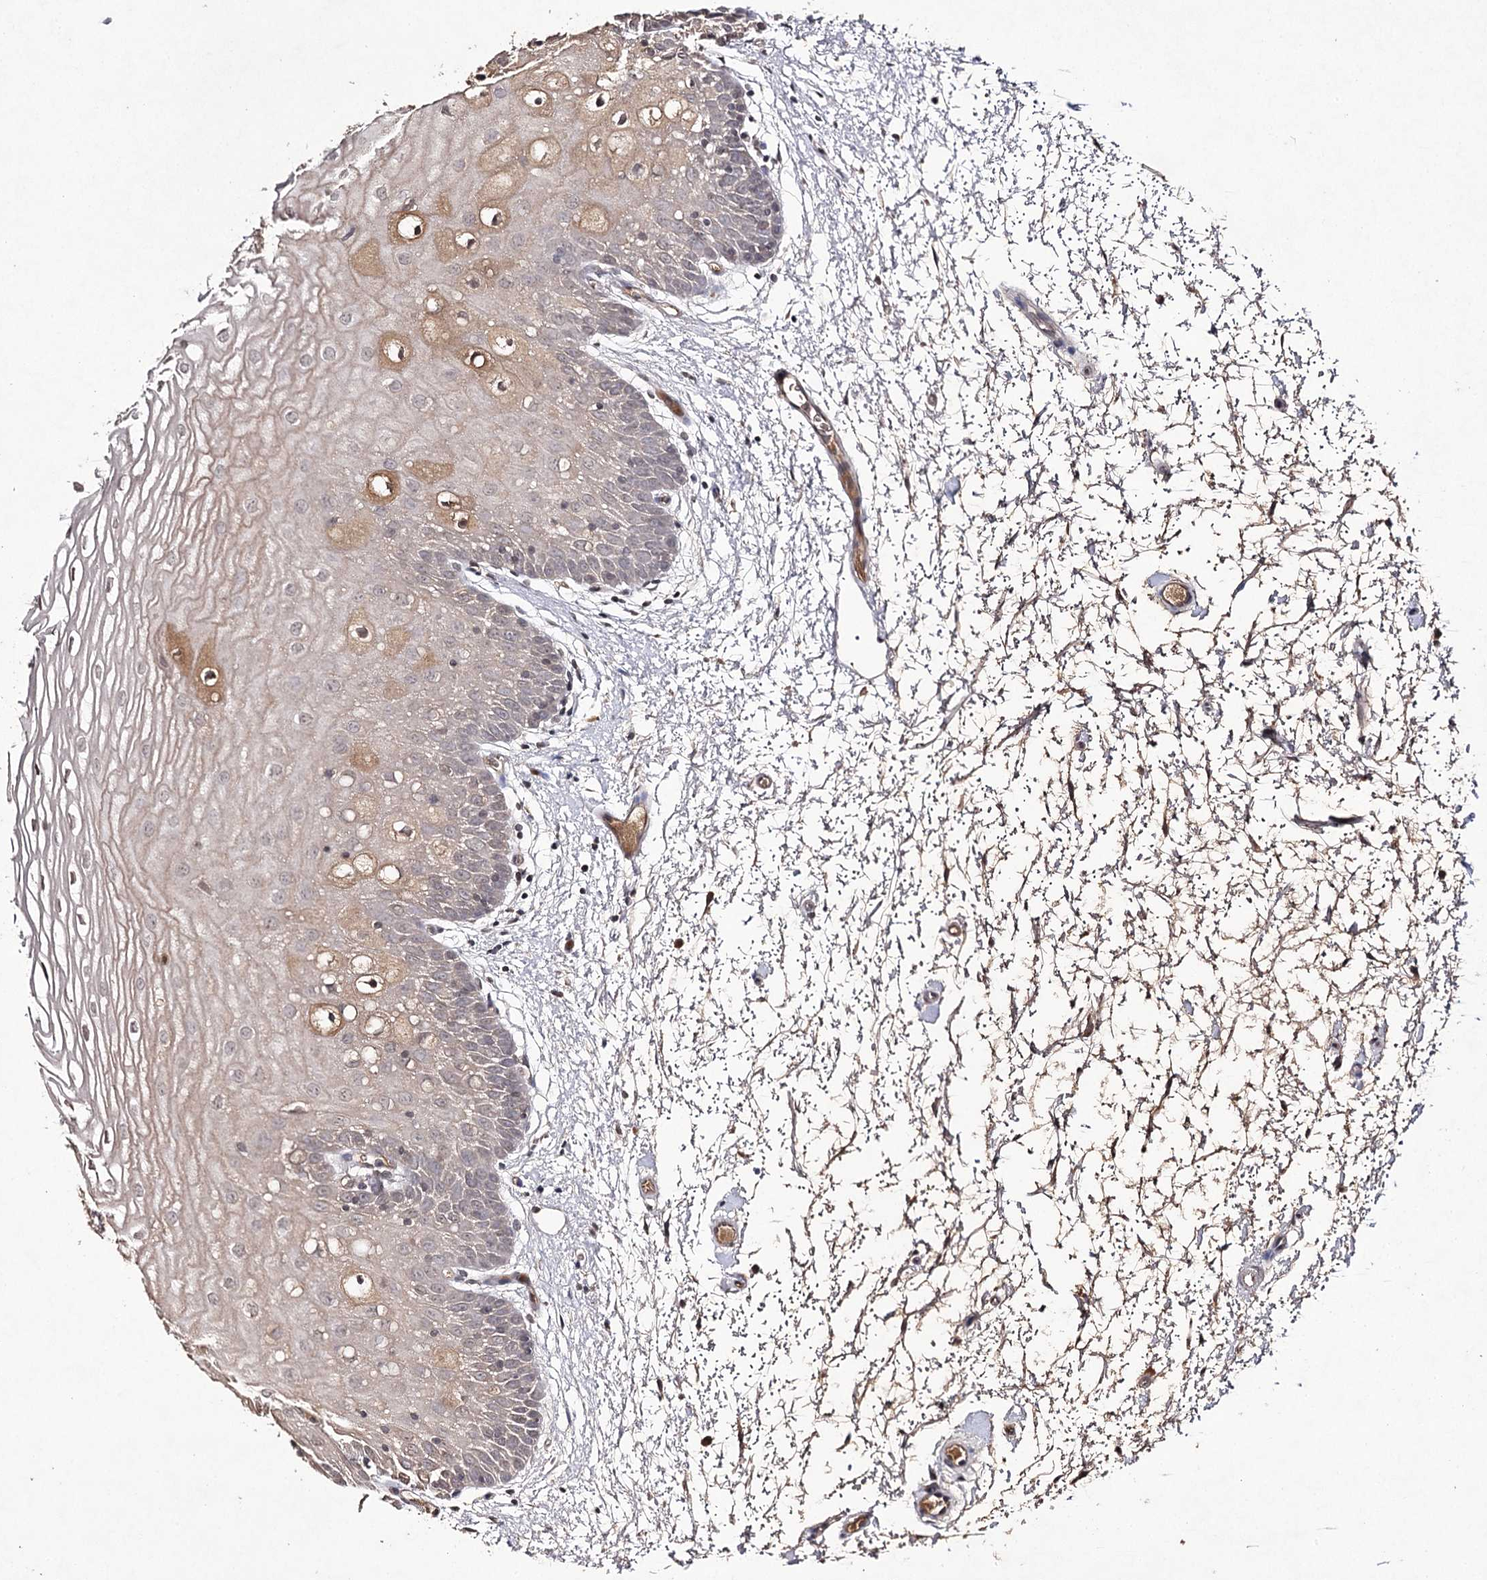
{"staining": {"intensity": "weak", "quantity": "<25%", "location": "cytoplasmic/membranous"}, "tissue": "oral mucosa", "cell_type": "Squamous epithelial cells", "image_type": "normal", "snomed": [{"axis": "morphology", "description": "Normal tissue, NOS"}, {"axis": "topography", "description": "Oral tissue"}, {"axis": "topography", "description": "Tounge, NOS"}], "caption": "Unremarkable oral mucosa was stained to show a protein in brown. There is no significant expression in squamous epithelial cells.", "gene": "SYNGR3", "patient": {"sex": "female", "age": 73}}